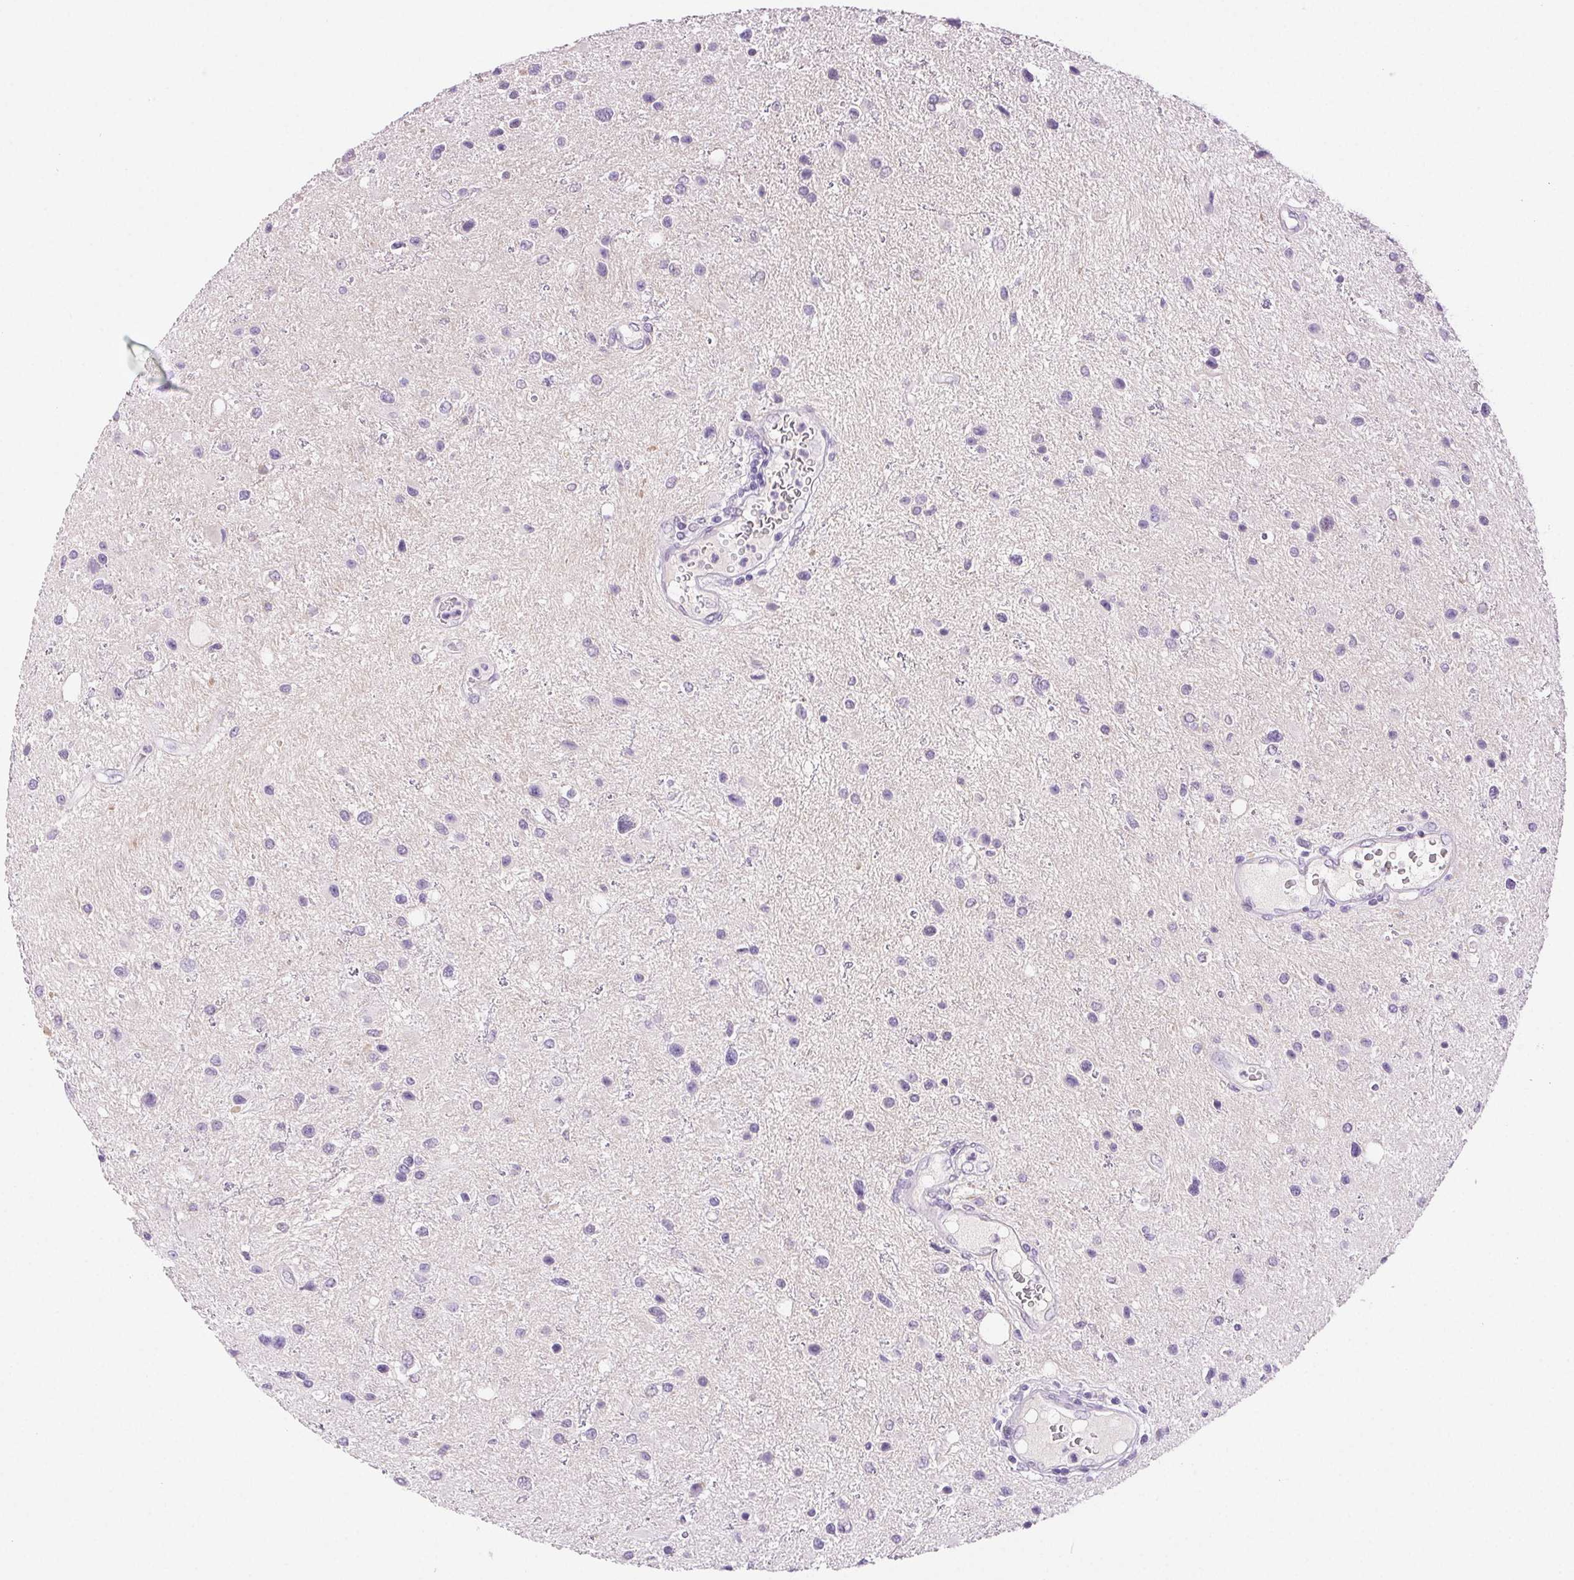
{"staining": {"intensity": "negative", "quantity": "none", "location": "none"}, "tissue": "glioma", "cell_type": "Tumor cells", "image_type": "cancer", "snomed": [{"axis": "morphology", "description": "Glioma, malignant, Low grade"}, {"axis": "topography", "description": "Brain"}], "caption": "Glioma stained for a protein using immunohistochemistry (IHC) demonstrates no positivity tumor cells.", "gene": "ARHGAP11B", "patient": {"sex": "female", "age": 32}}